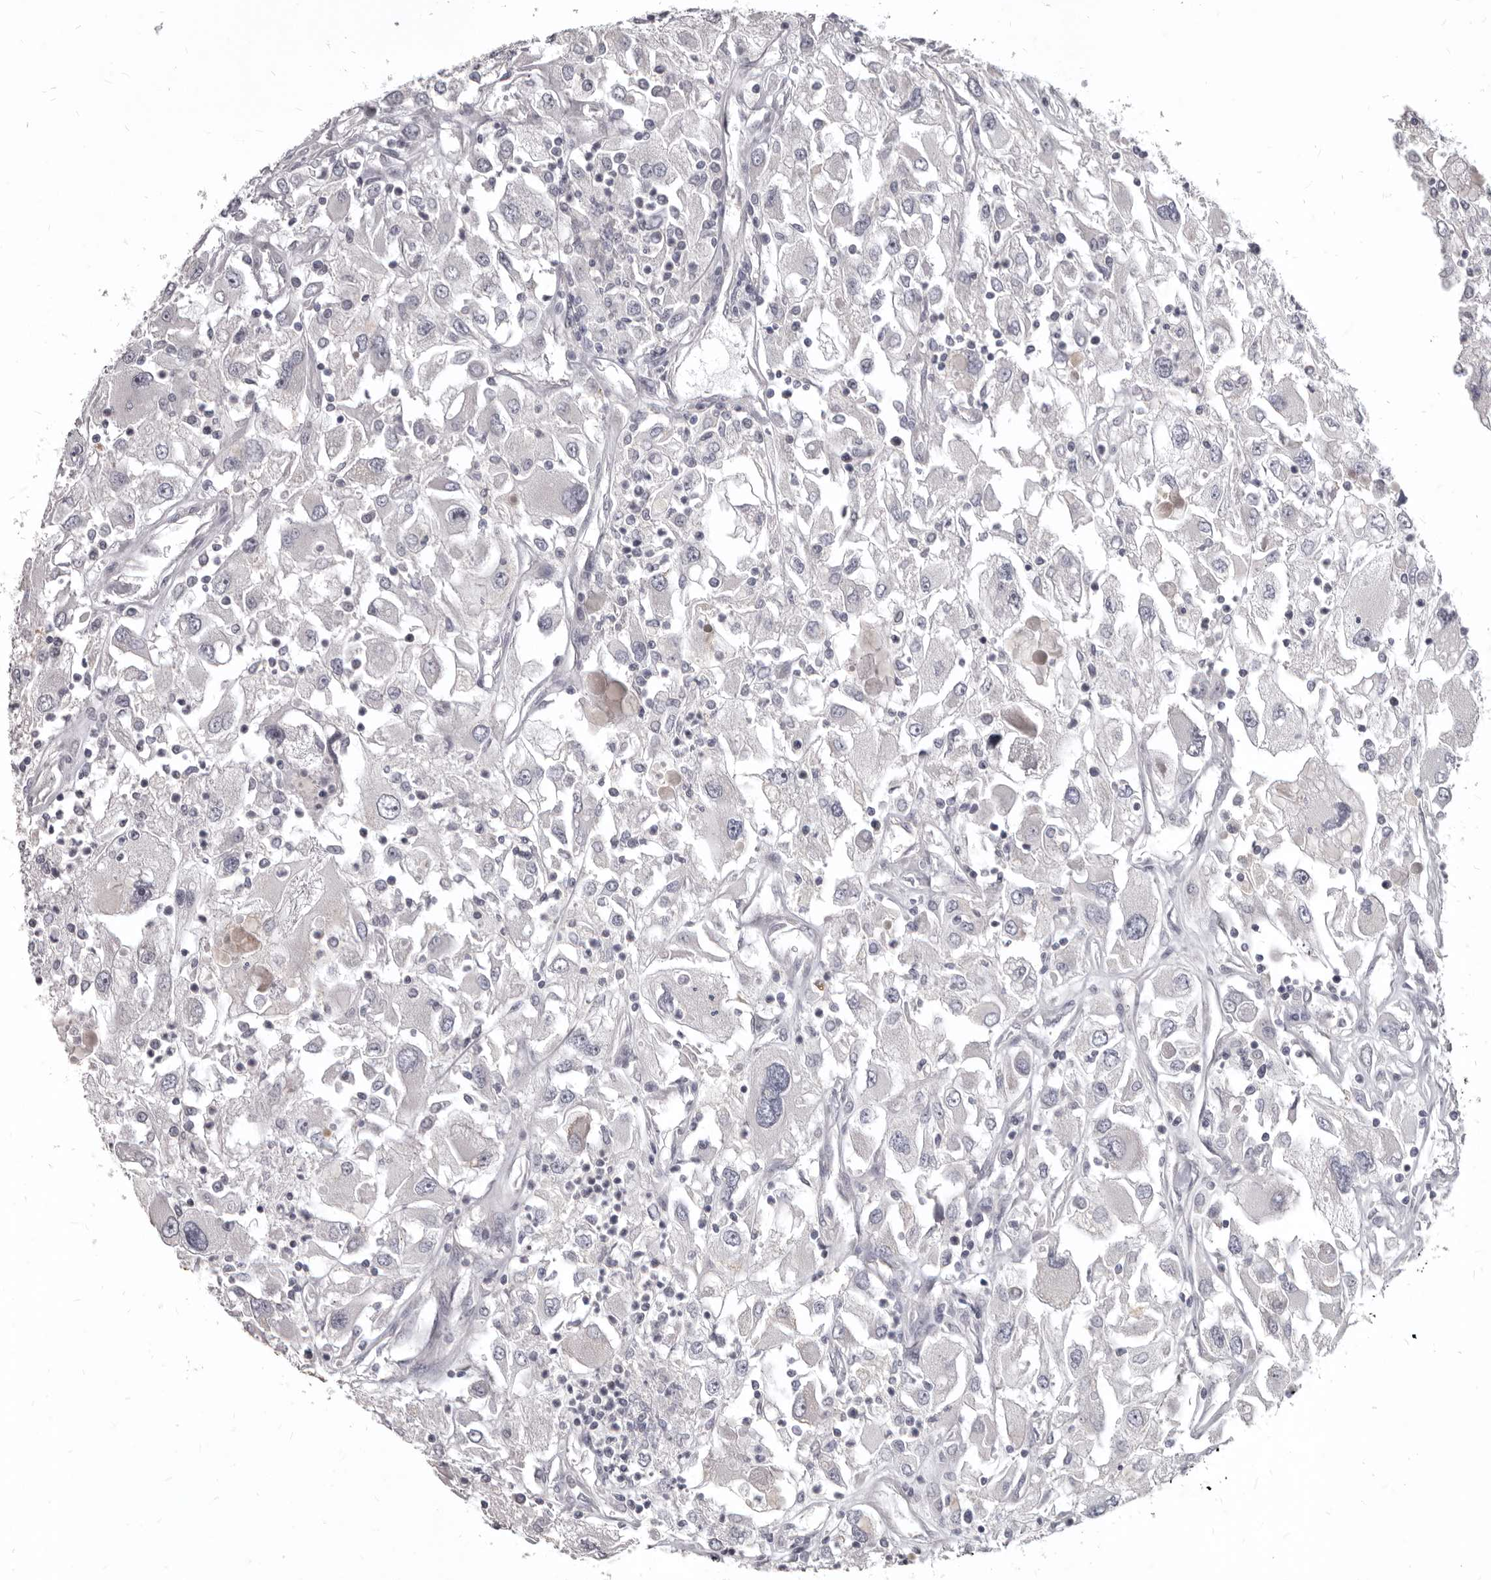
{"staining": {"intensity": "negative", "quantity": "none", "location": "none"}, "tissue": "renal cancer", "cell_type": "Tumor cells", "image_type": "cancer", "snomed": [{"axis": "morphology", "description": "Adenocarcinoma, NOS"}, {"axis": "topography", "description": "Kidney"}], "caption": "The IHC histopathology image has no significant positivity in tumor cells of renal cancer tissue.", "gene": "SULT1E1", "patient": {"sex": "female", "age": 52}}